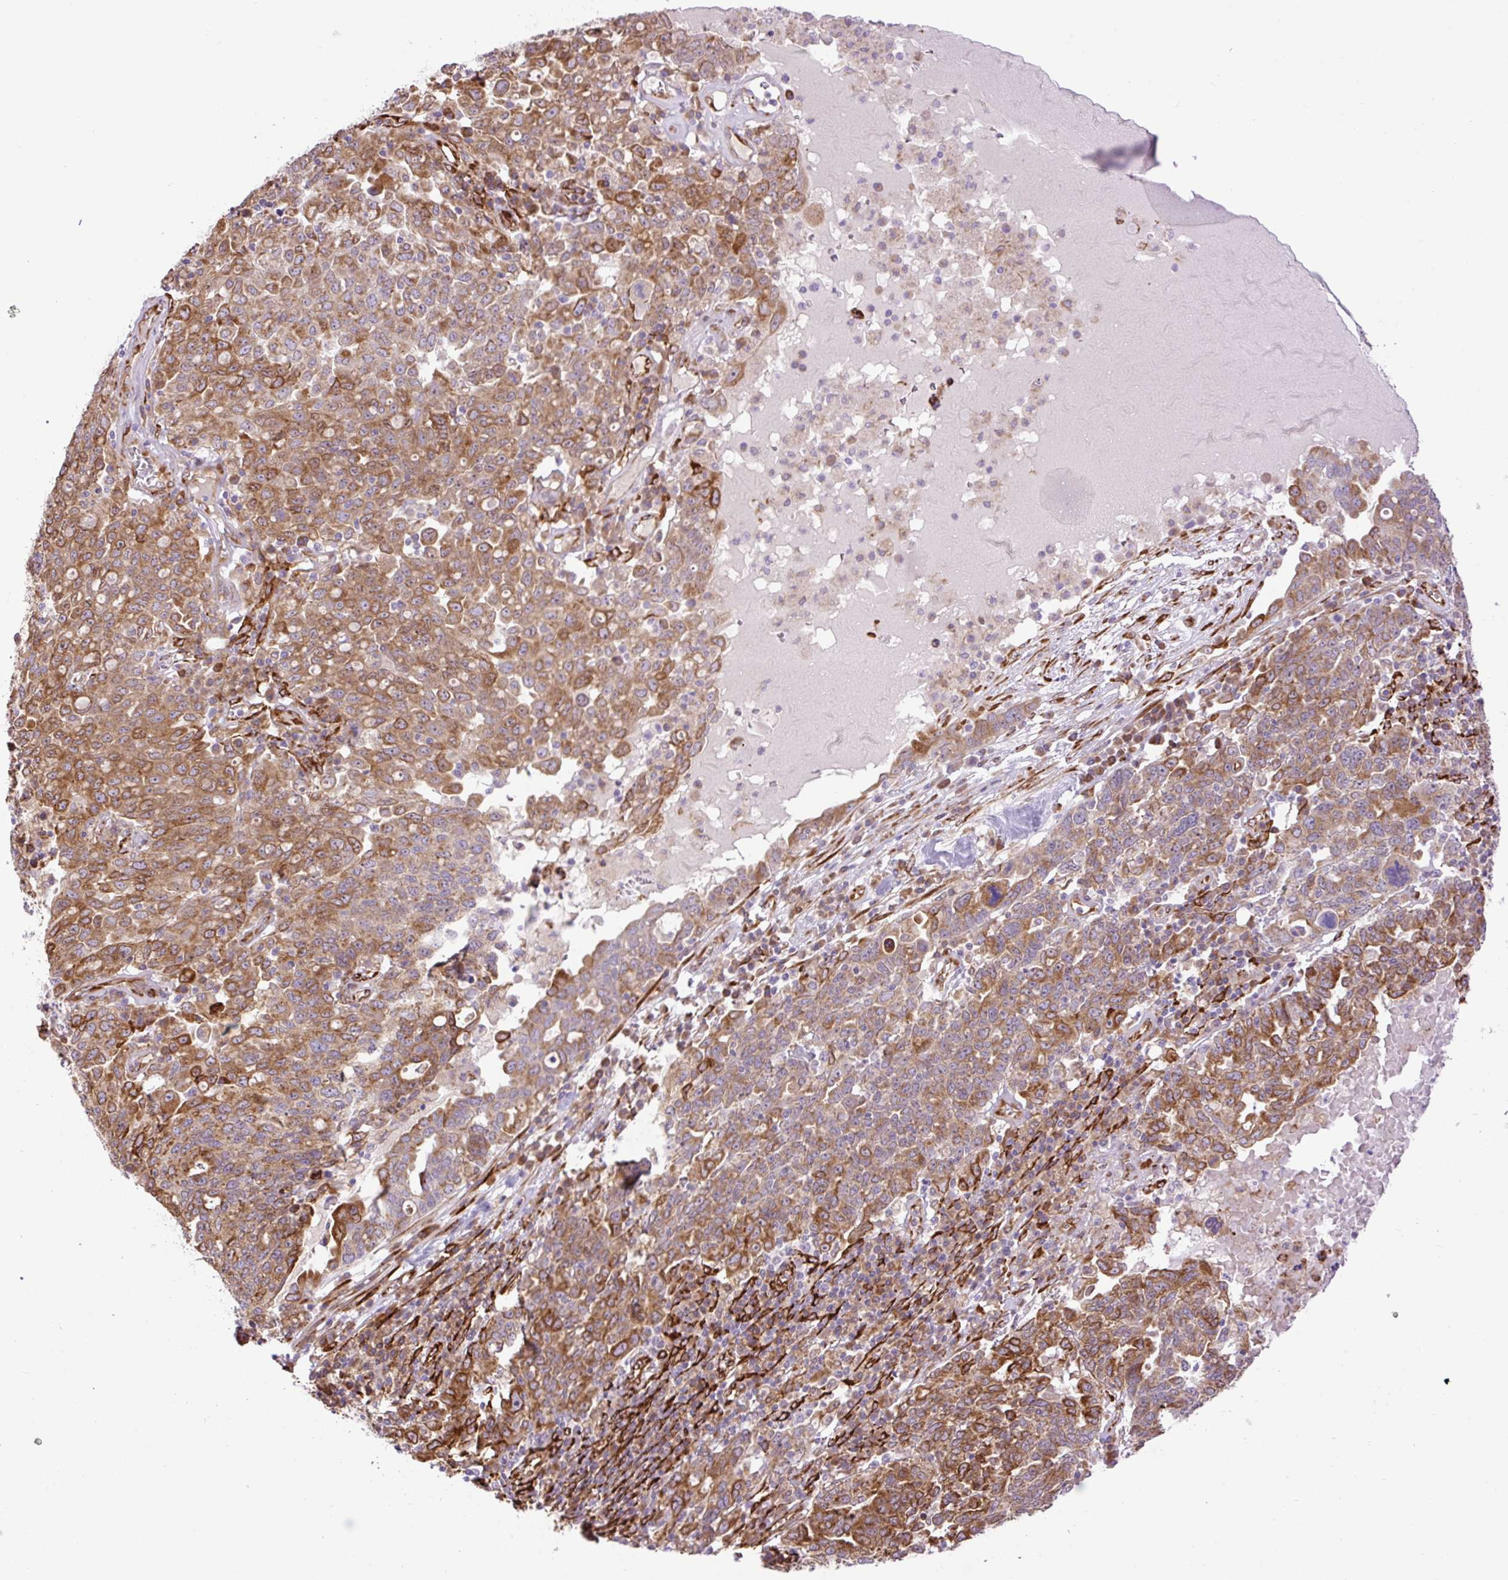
{"staining": {"intensity": "moderate", "quantity": ">75%", "location": "cytoplasmic/membranous"}, "tissue": "ovarian cancer", "cell_type": "Tumor cells", "image_type": "cancer", "snomed": [{"axis": "morphology", "description": "Carcinoma, endometroid"}, {"axis": "topography", "description": "Ovary"}], "caption": "DAB immunohistochemical staining of endometroid carcinoma (ovarian) demonstrates moderate cytoplasmic/membranous protein positivity in about >75% of tumor cells.", "gene": "RAB30", "patient": {"sex": "female", "age": 62}}